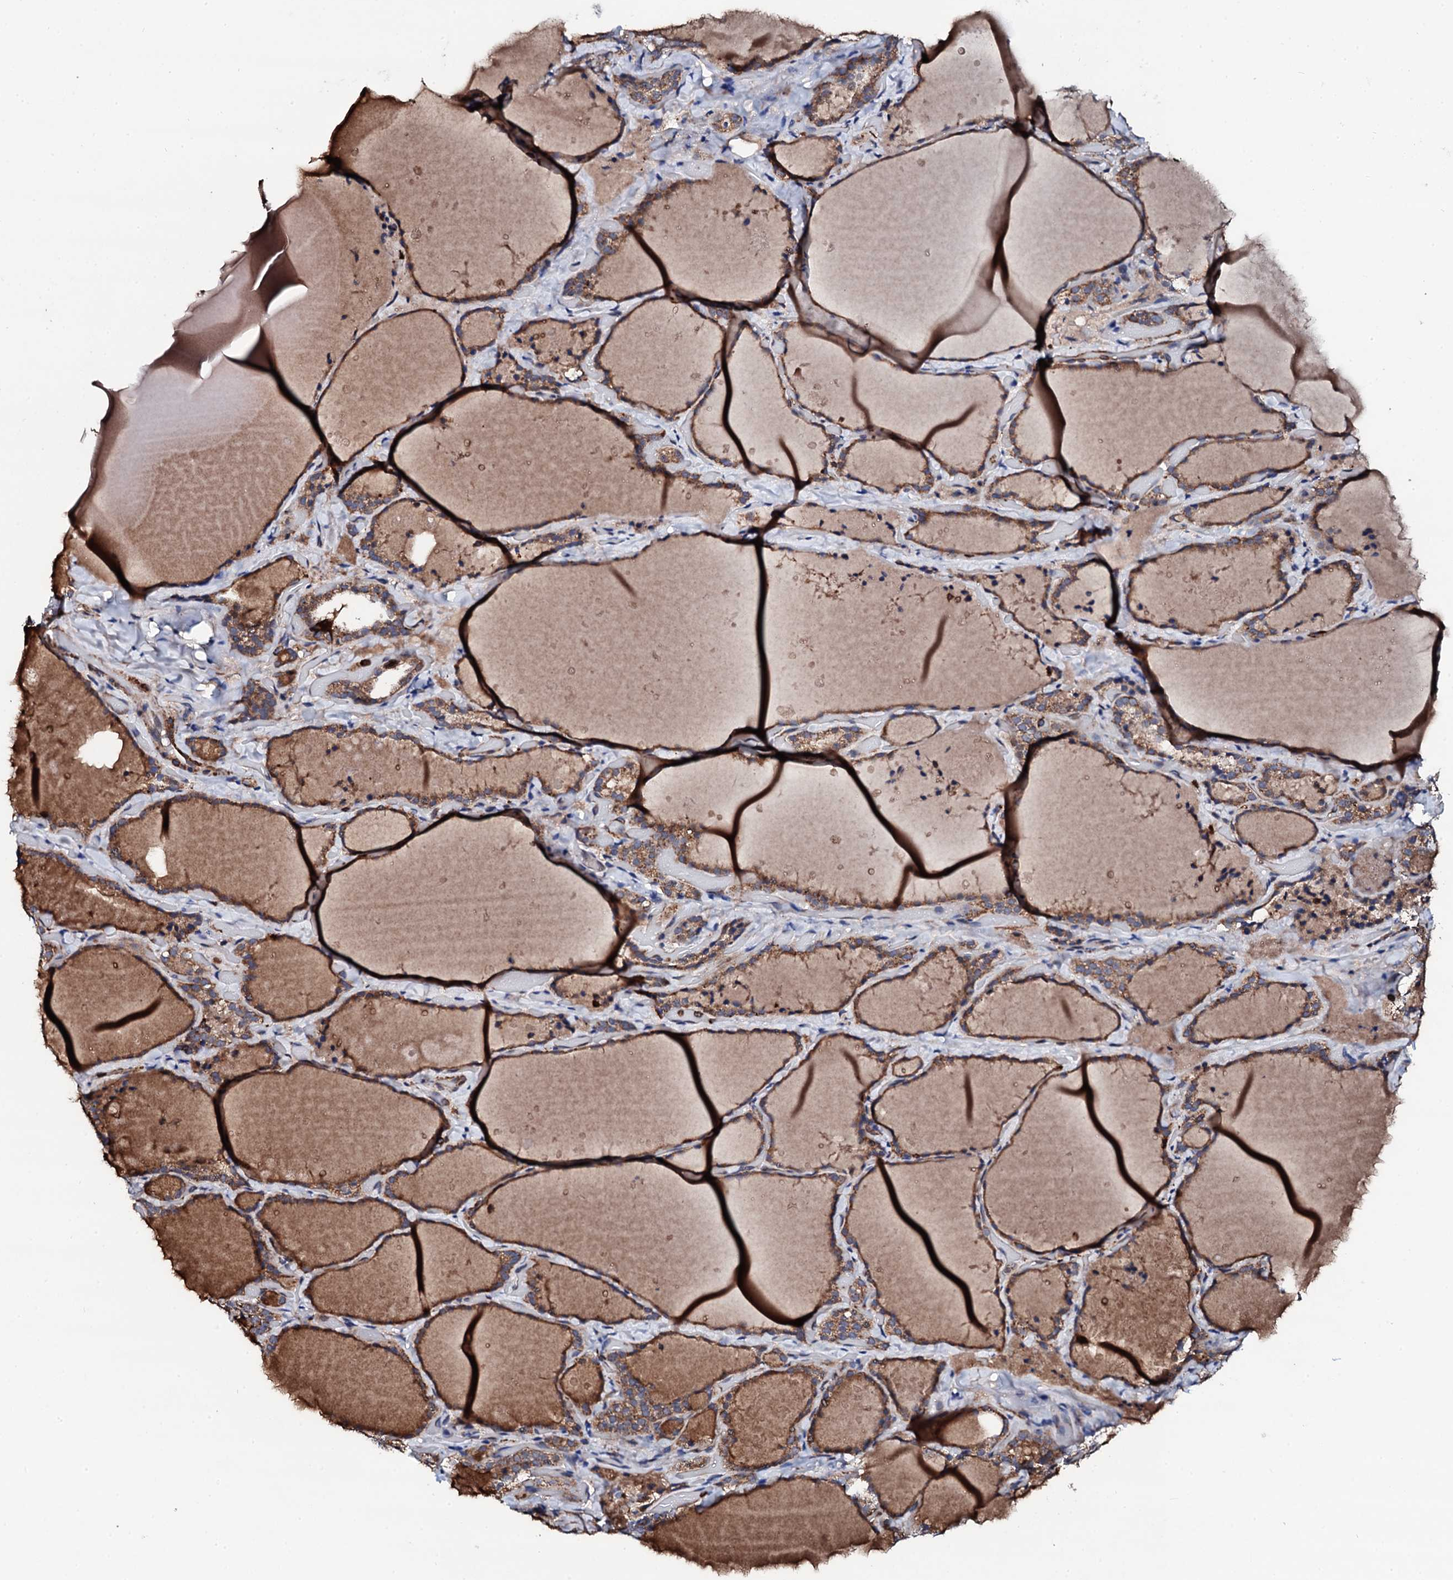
{"staining": {"intensity": "moderate", "quantity": ">75%", "location": "cytoplasmic/membranous"}, "tissue": "thyroid gland", "cell_type": "Glandular cells", "image_type": "normal", "snomed": [{"axis": "morphology", "description": "Normal tissue, NOS"}, {"axis": "topography", "description": "Thyroid gland"}], "caption": "DAB immunohistochemical staining of benign thyroid gland reveals moderate cytoplasmic/membranous protein staining in about >75% of glandular cells.", "gene": "COG4", "patient": {"sex": "female", "age": 44}}